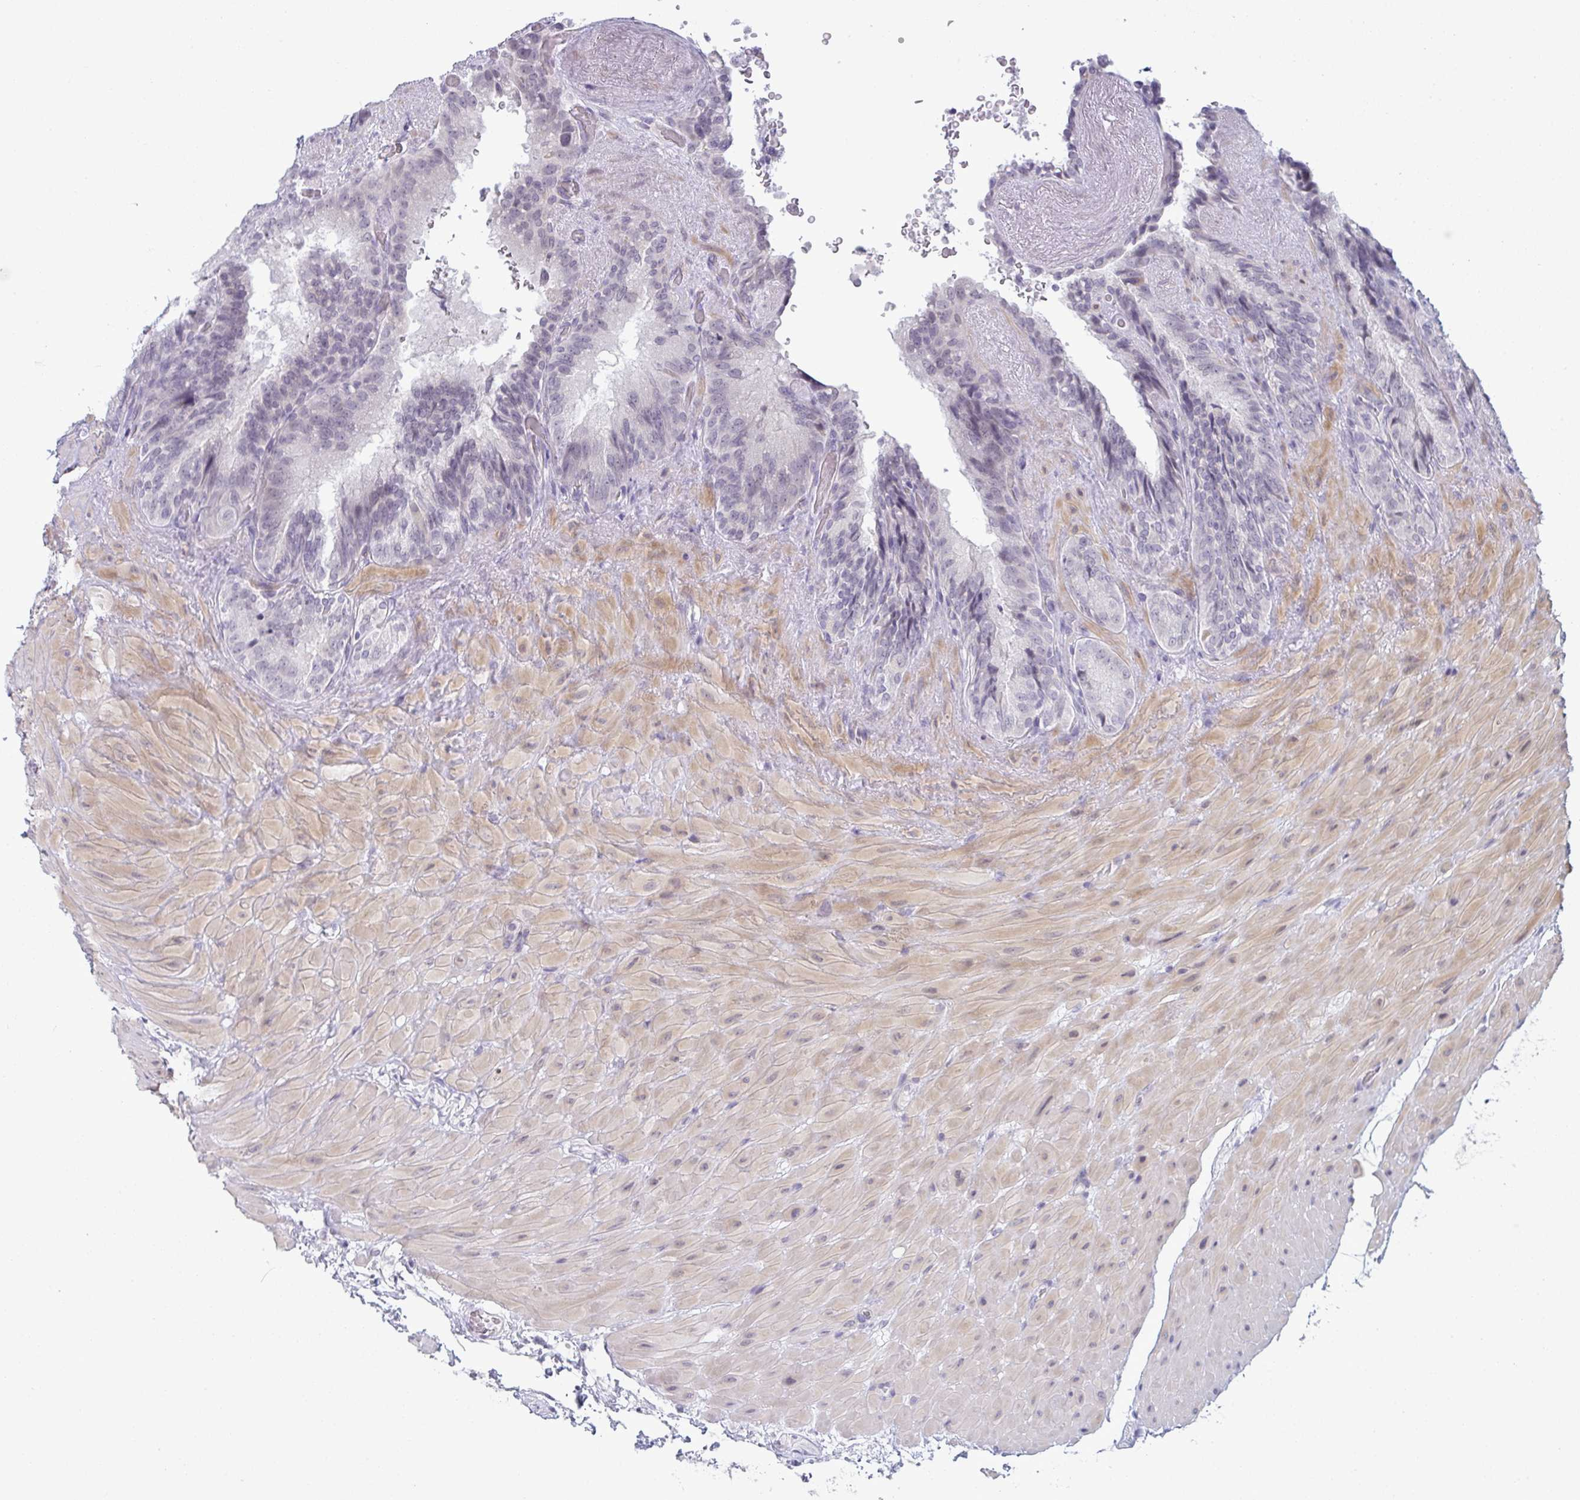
{"staining": {"intensity": "negative", "quantity": "none", "location": "none"}, "tissue": "seminal vesicle", "cell_type": "Glandular cells", "image_type": "normal", "snomed": [{"axis": "morphology", "description": "Normal tissue, NOS"}, {"axis": "topography", "description": "Seminal veicle"}], "caption": "This is an immunohistochemistry histopathology image of unremarkable seminal vesicle. There is no positivity in glandular cells.", "gene": "TEX33", "patient": {"sex": "male", "age": 60}}